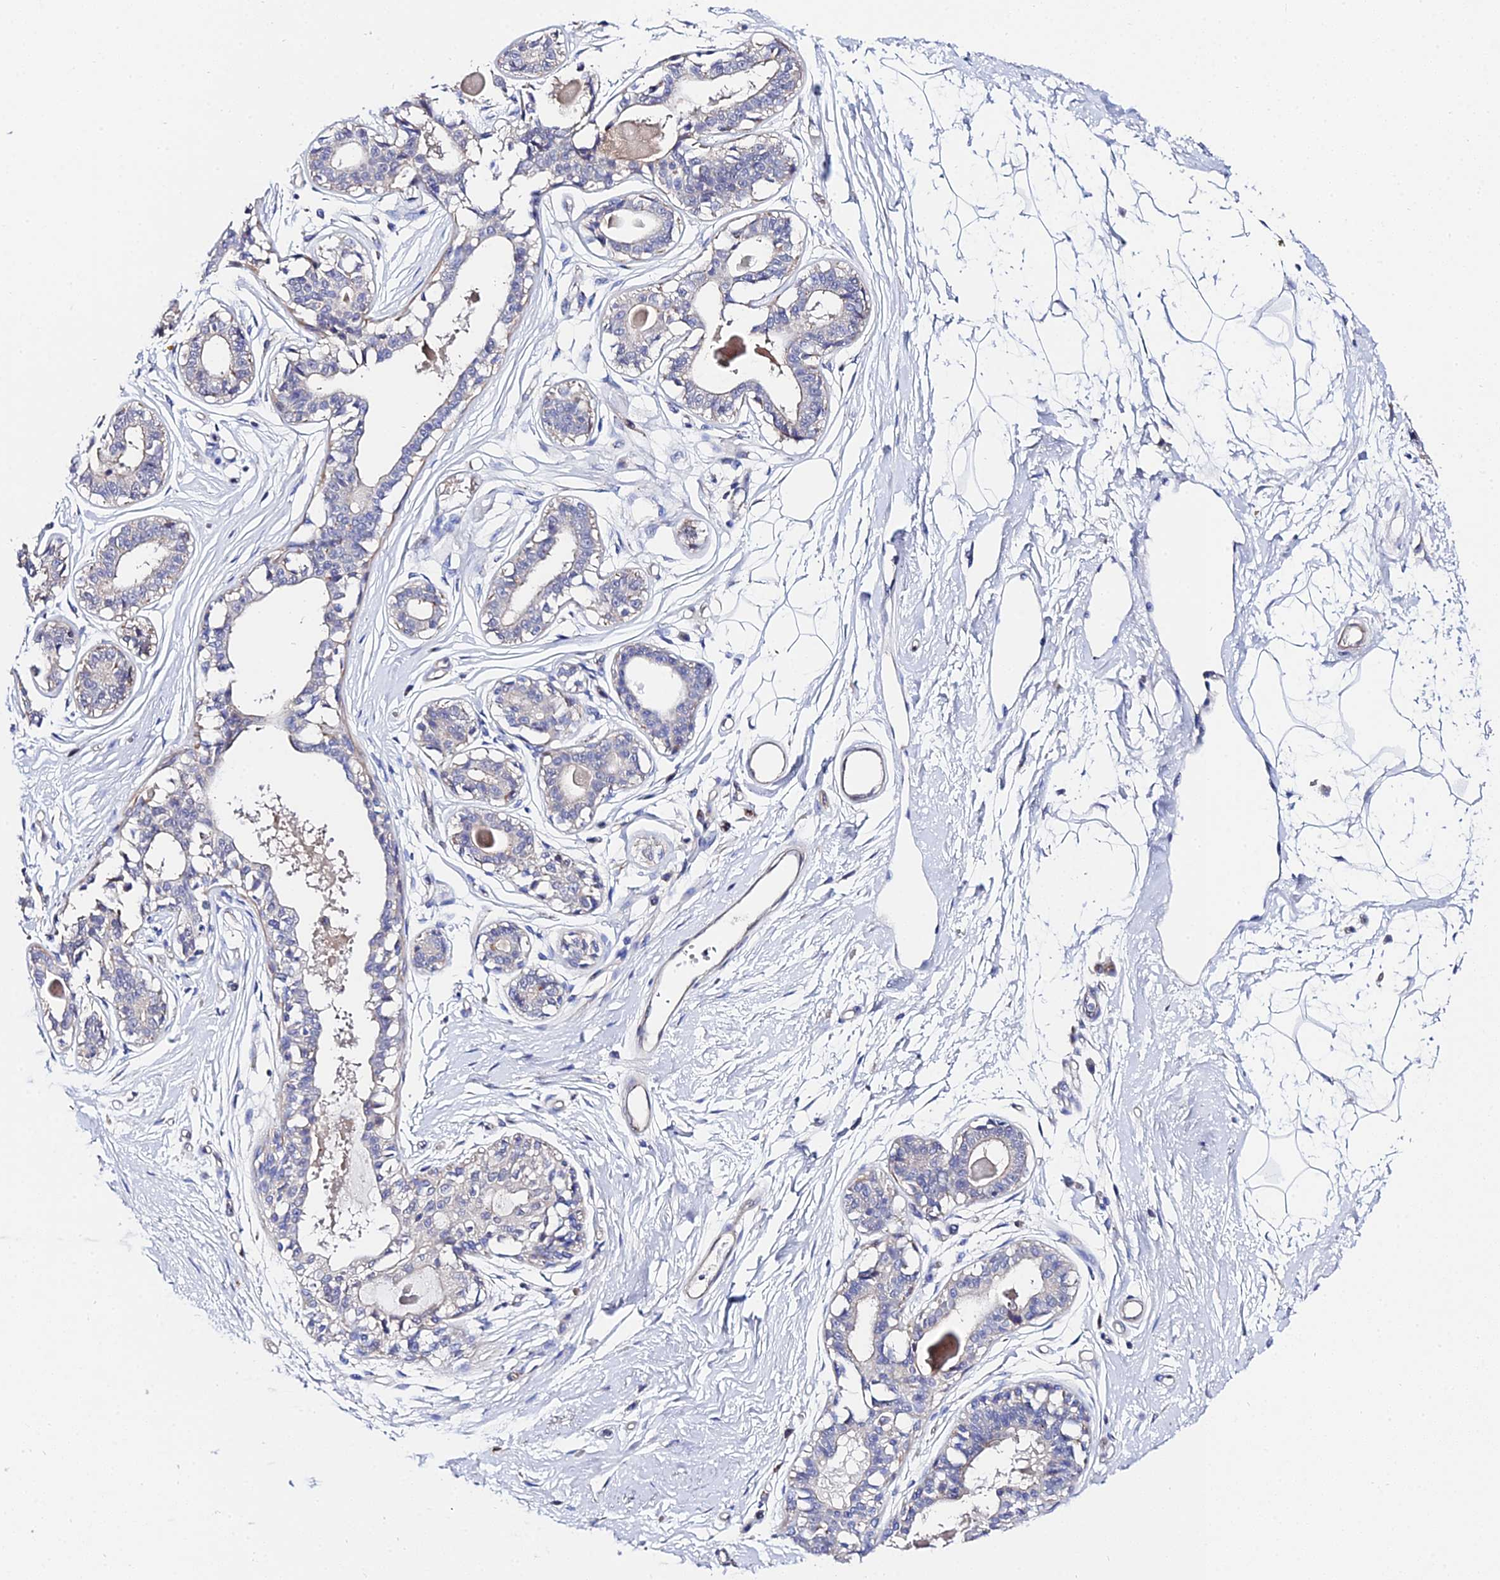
{"staining": {"intensity": "negative", "quantity": "none", "location": "none"}, "tissue": "breast", "cell_type": "Adipocytes", "image_type": "normal", "snomed": [{"axis": "morphology", "description": "Normal tissue, NOS"}, {"axis": "topography", "description": "Breast"}], "caption": "Immunohistochemistry (IHC) image of benign breast stained for a protein (brown), which demonstrates no positivity in adipocytes.", "gene": "APOBEC3H", "patient": {"sex": "female", "age": 45}}